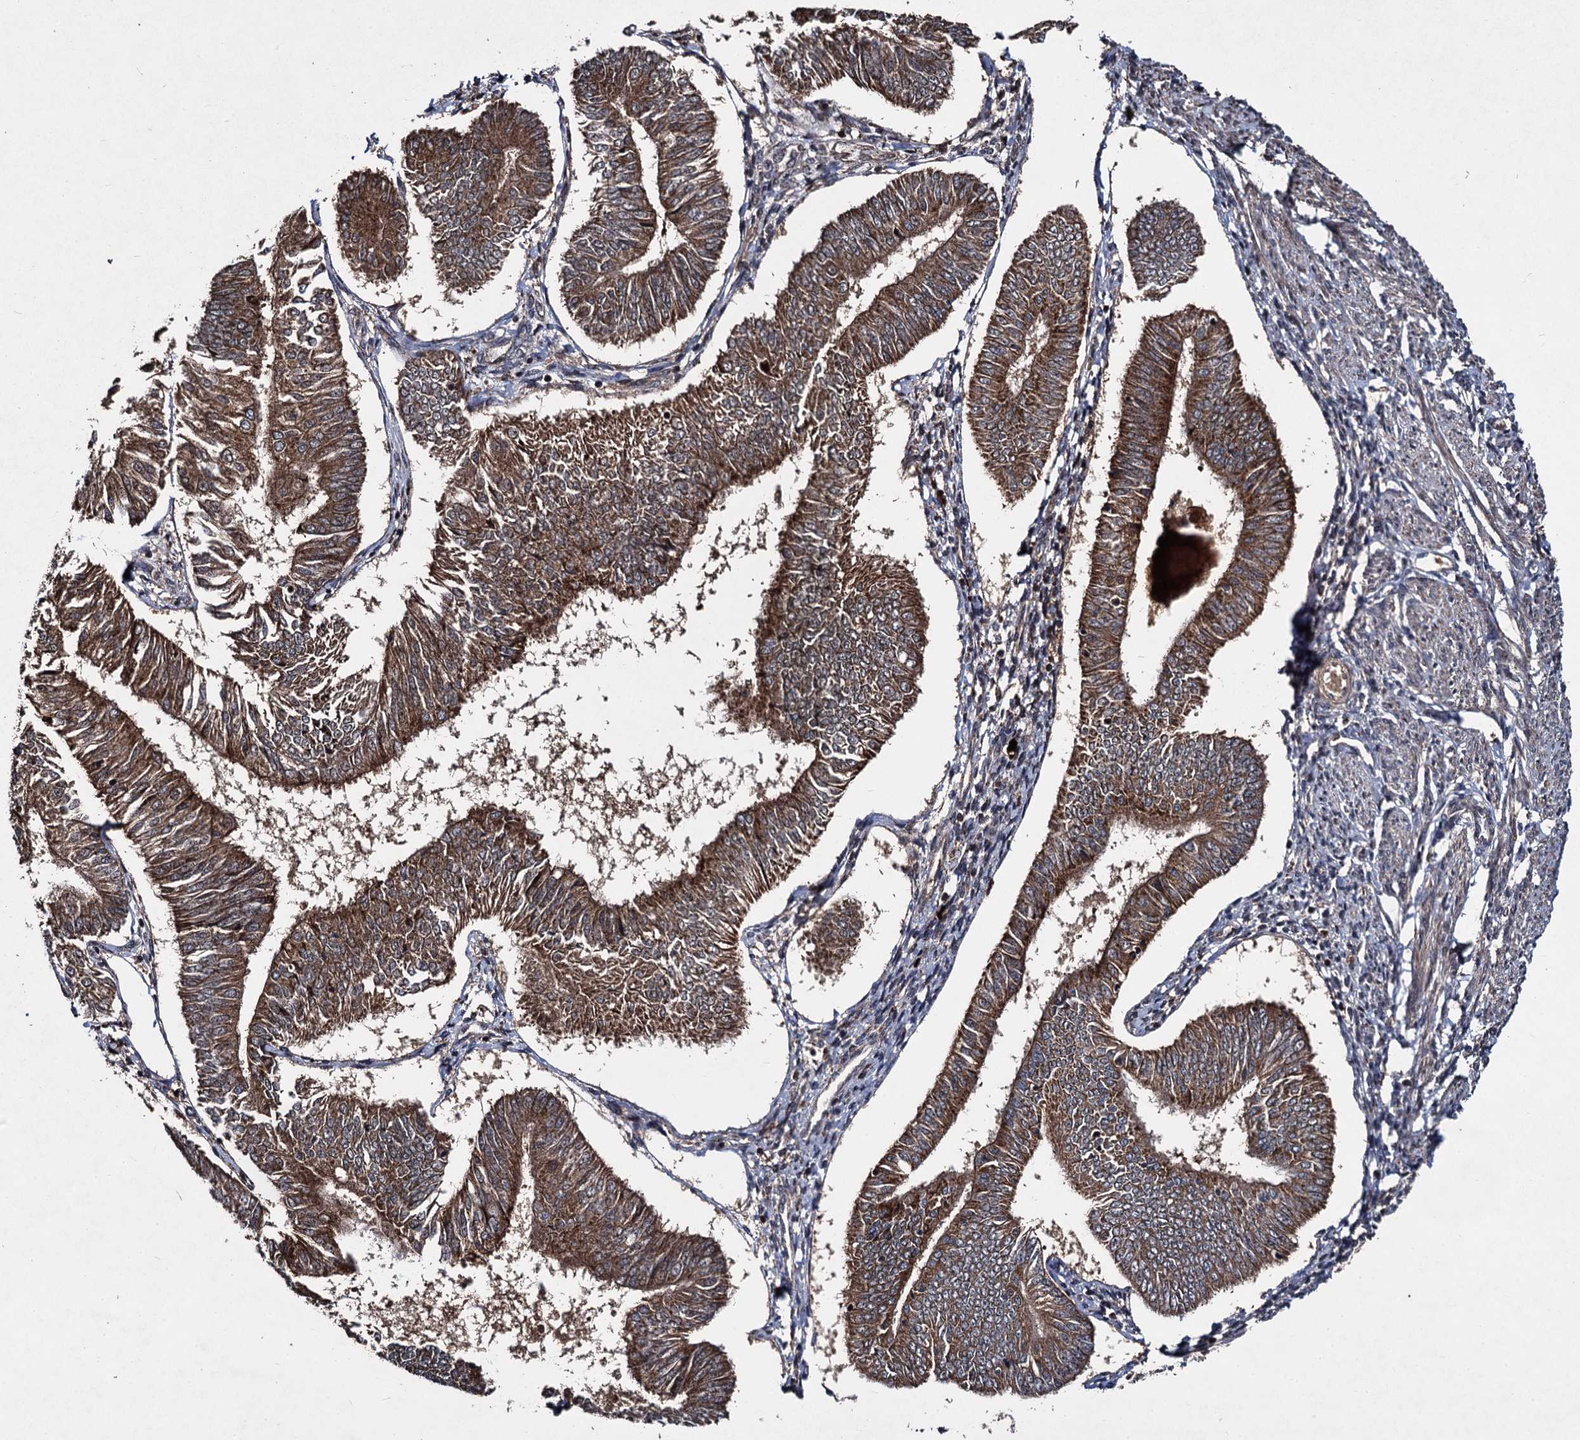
{"staining": {"intensity": "moderate", "quantity": ">75%", "location": "cytoplasmic/membranous"}, "tissue": "endometrial cancer", "cell_type": "Tumor cells", "image_type": "cancer", "snomed": [{"axis": "morphology", "description": "Adenocarcinoma, NOS"}, {"axis": "topography", "description": "Endometrium"}], "caption": "High-power microscopy captured an immunohistochemistry (IHC) image of endometrial cancer, revealing moderate cytoplasmic/membranous staining in approximately >75% of tumor cells.", "gene": "BCL2L2", "patient": {"sex": "female", "age": 58}}